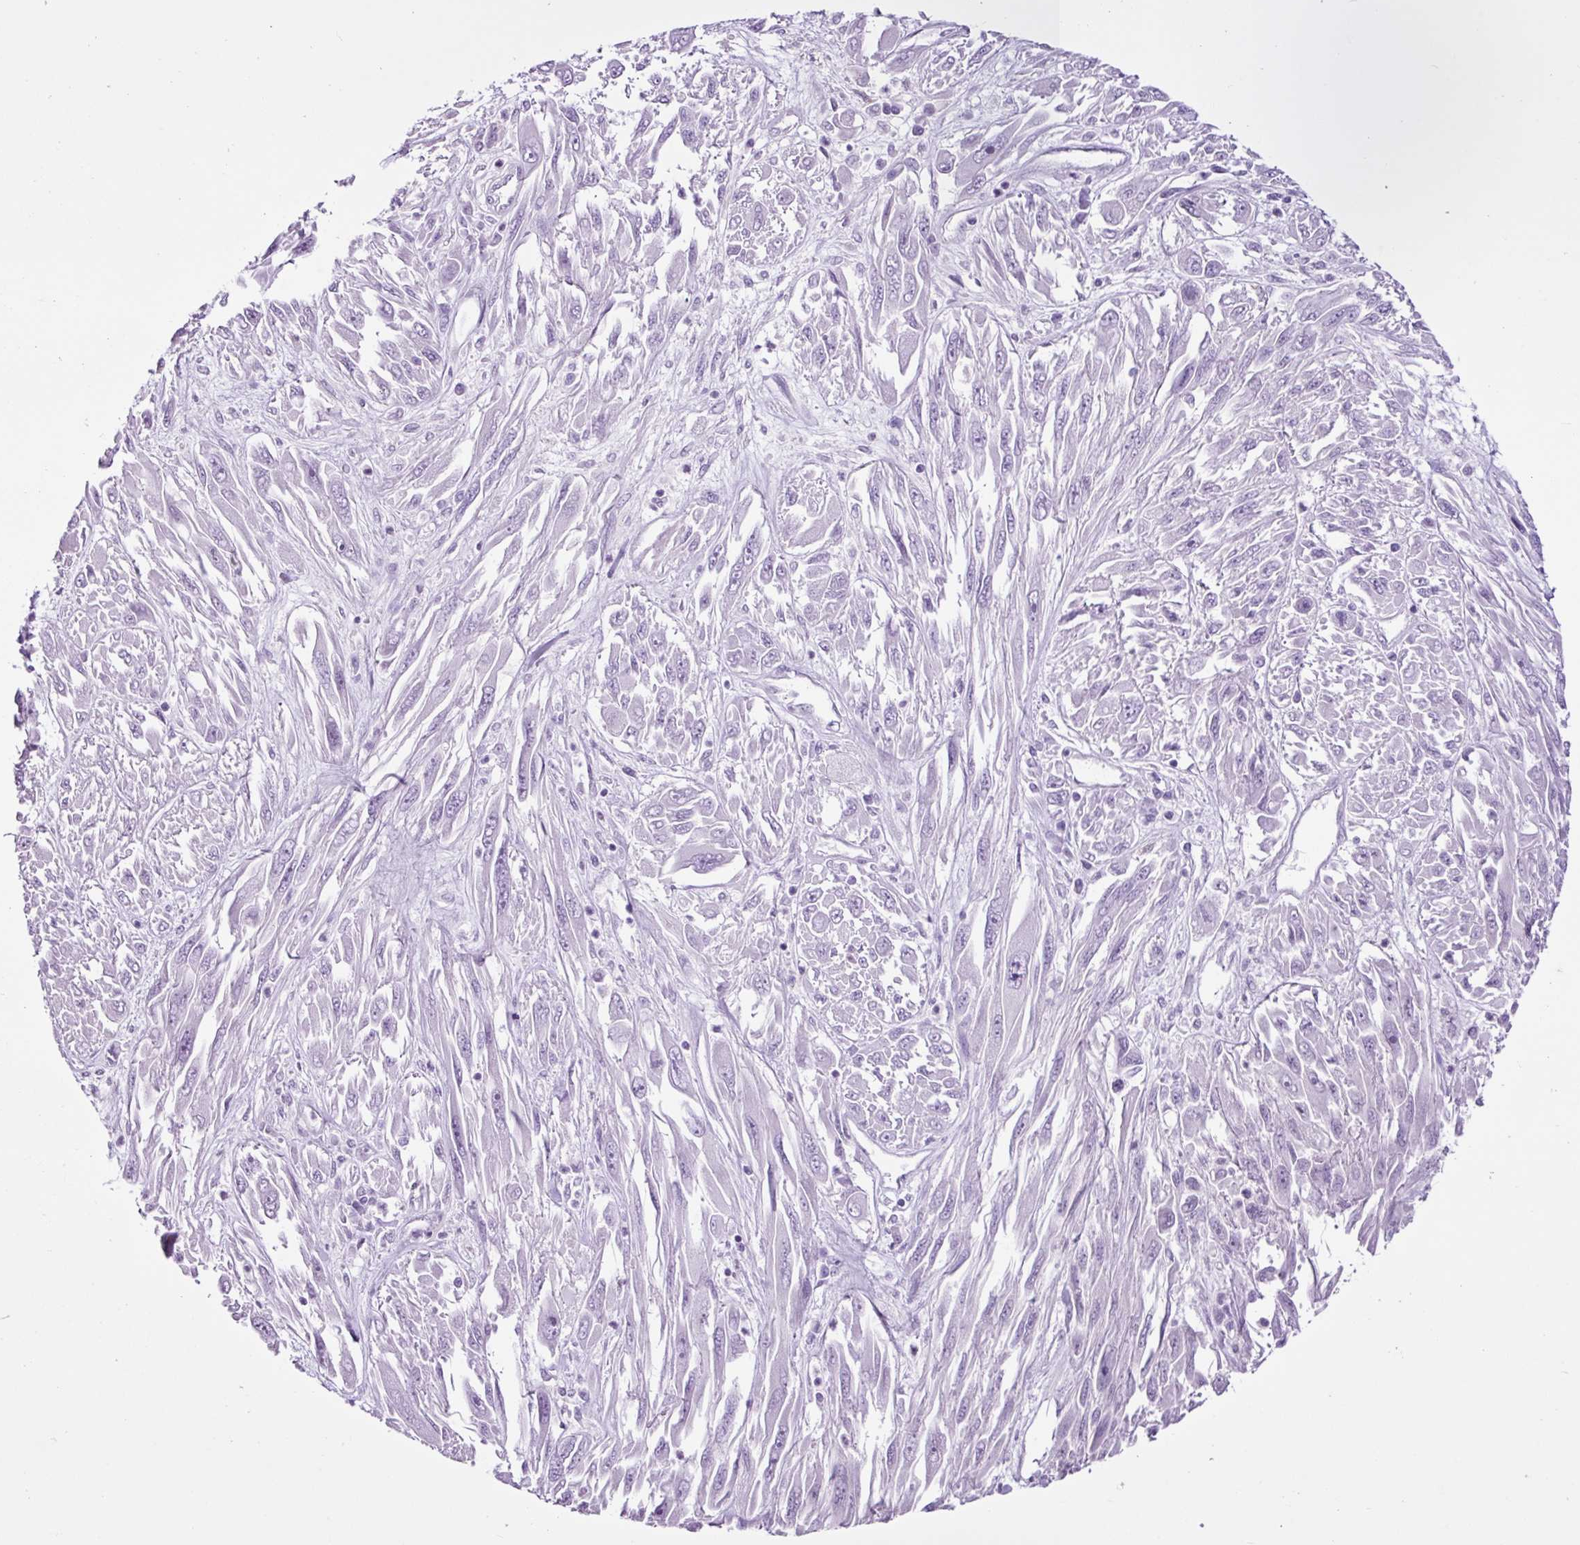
{"staining": {"intensity": "negative", "quantity": "none", "location": "none"}, "tissue": "melanoma", "cell_type": "Tumor cells", "image_type": "cancer", "snomed": [{"axis": "morphology", "description": "Malignant melanoma, NOS"}, {"axis": "topography", "description": "Skin"}], "caption": "Protein analysis of malignant melanoma displays no significant positivity in tumor cells.", "gene": "PGR", "patient": {"sex": "female", "age": 91}}